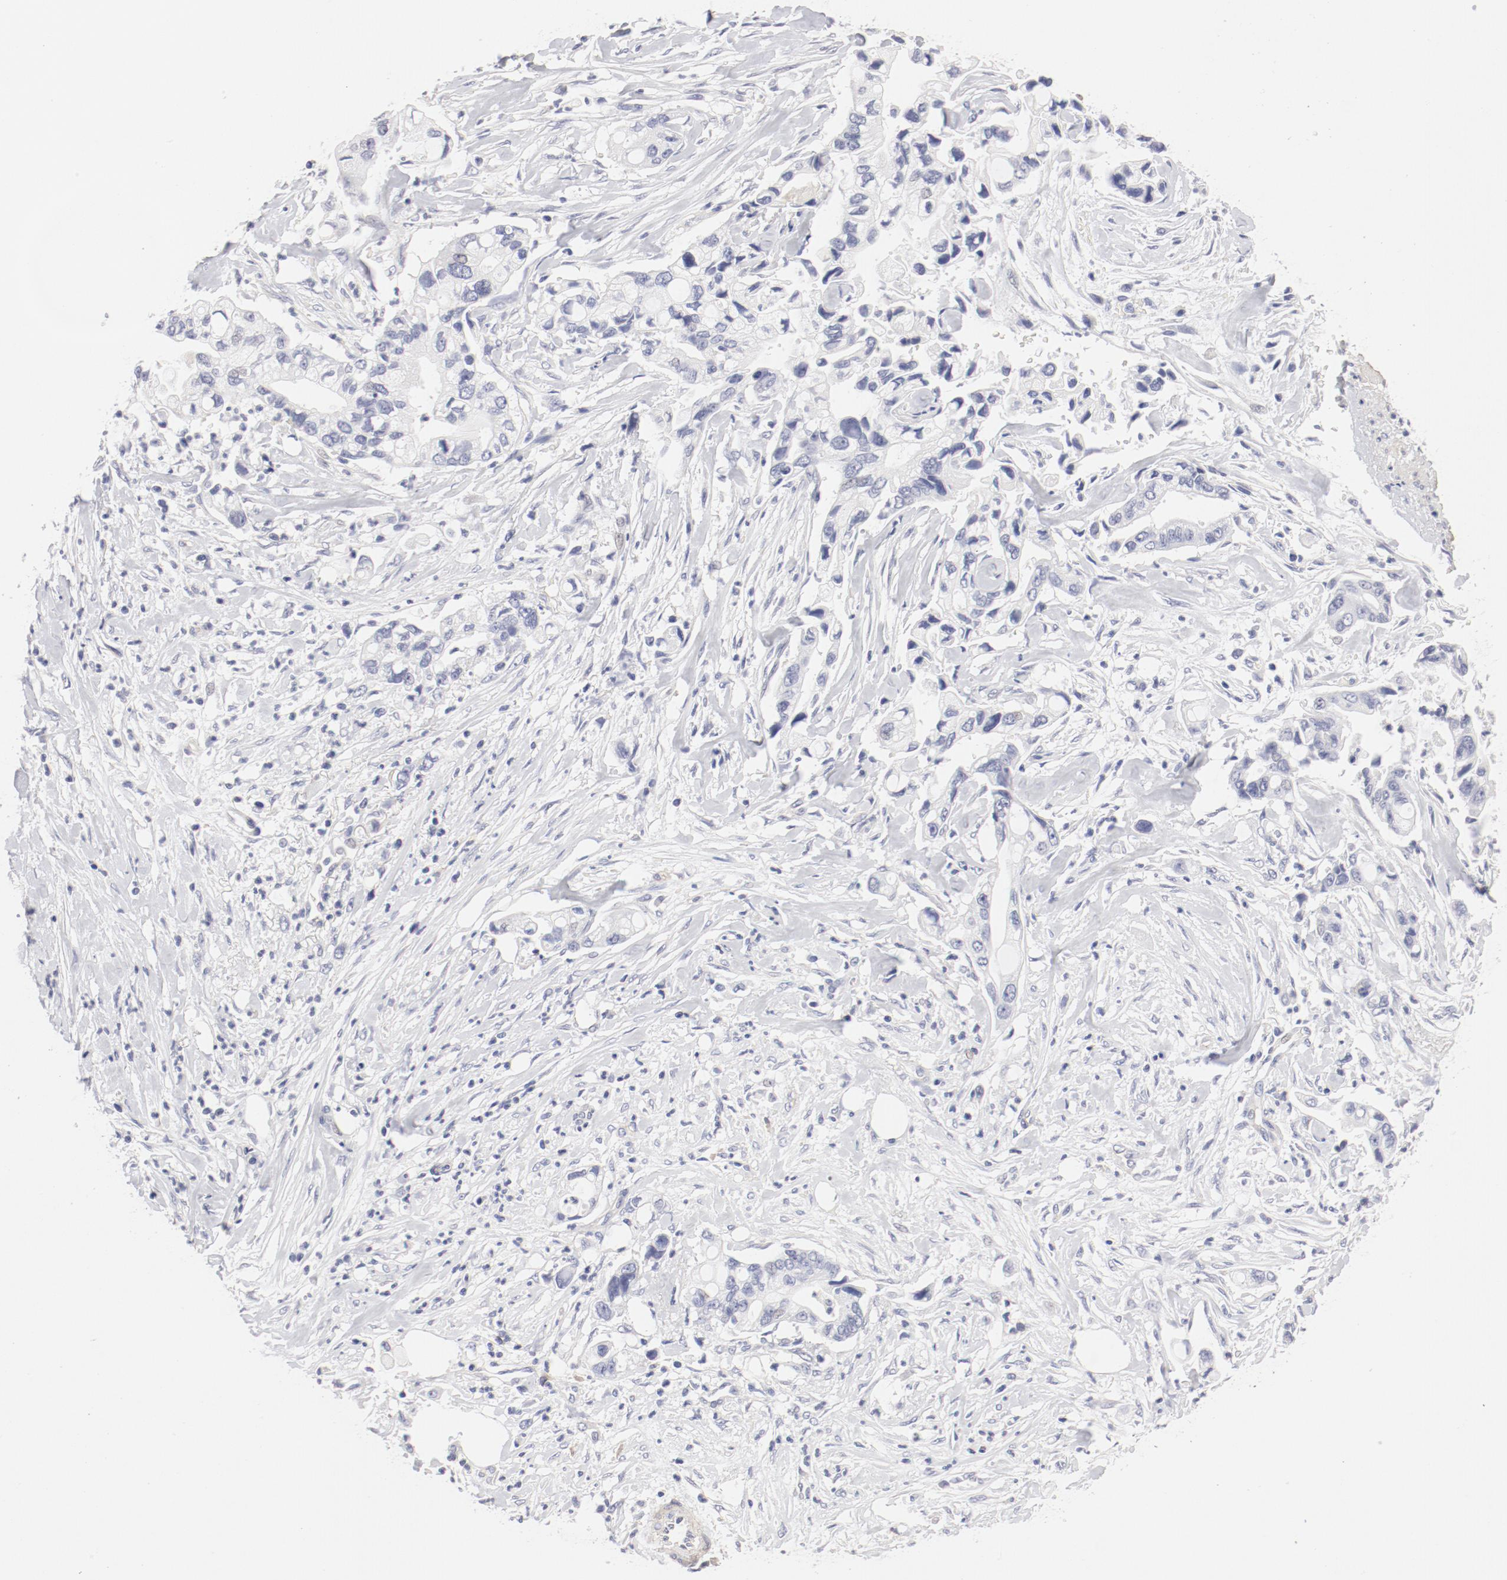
{"staining": {"intensity": "negative", "quantity": "none", "location": "none"}, "tissue": "pancreatic cancer", "cell_type": "Tumor cells", "image_type": "cancer", "snomed": [{"axis": "morphology", "description": "Adenocarcinoma, NOS"}, {"axis": "topography", "description": "Pancreas"}], "caption": "Protein analysis of pancreatic cancer (adenocarcinoma) shows no significant staining in tumor cells.", "gene": "LAX1", "patient": {"sex": "male", "age": 70}}